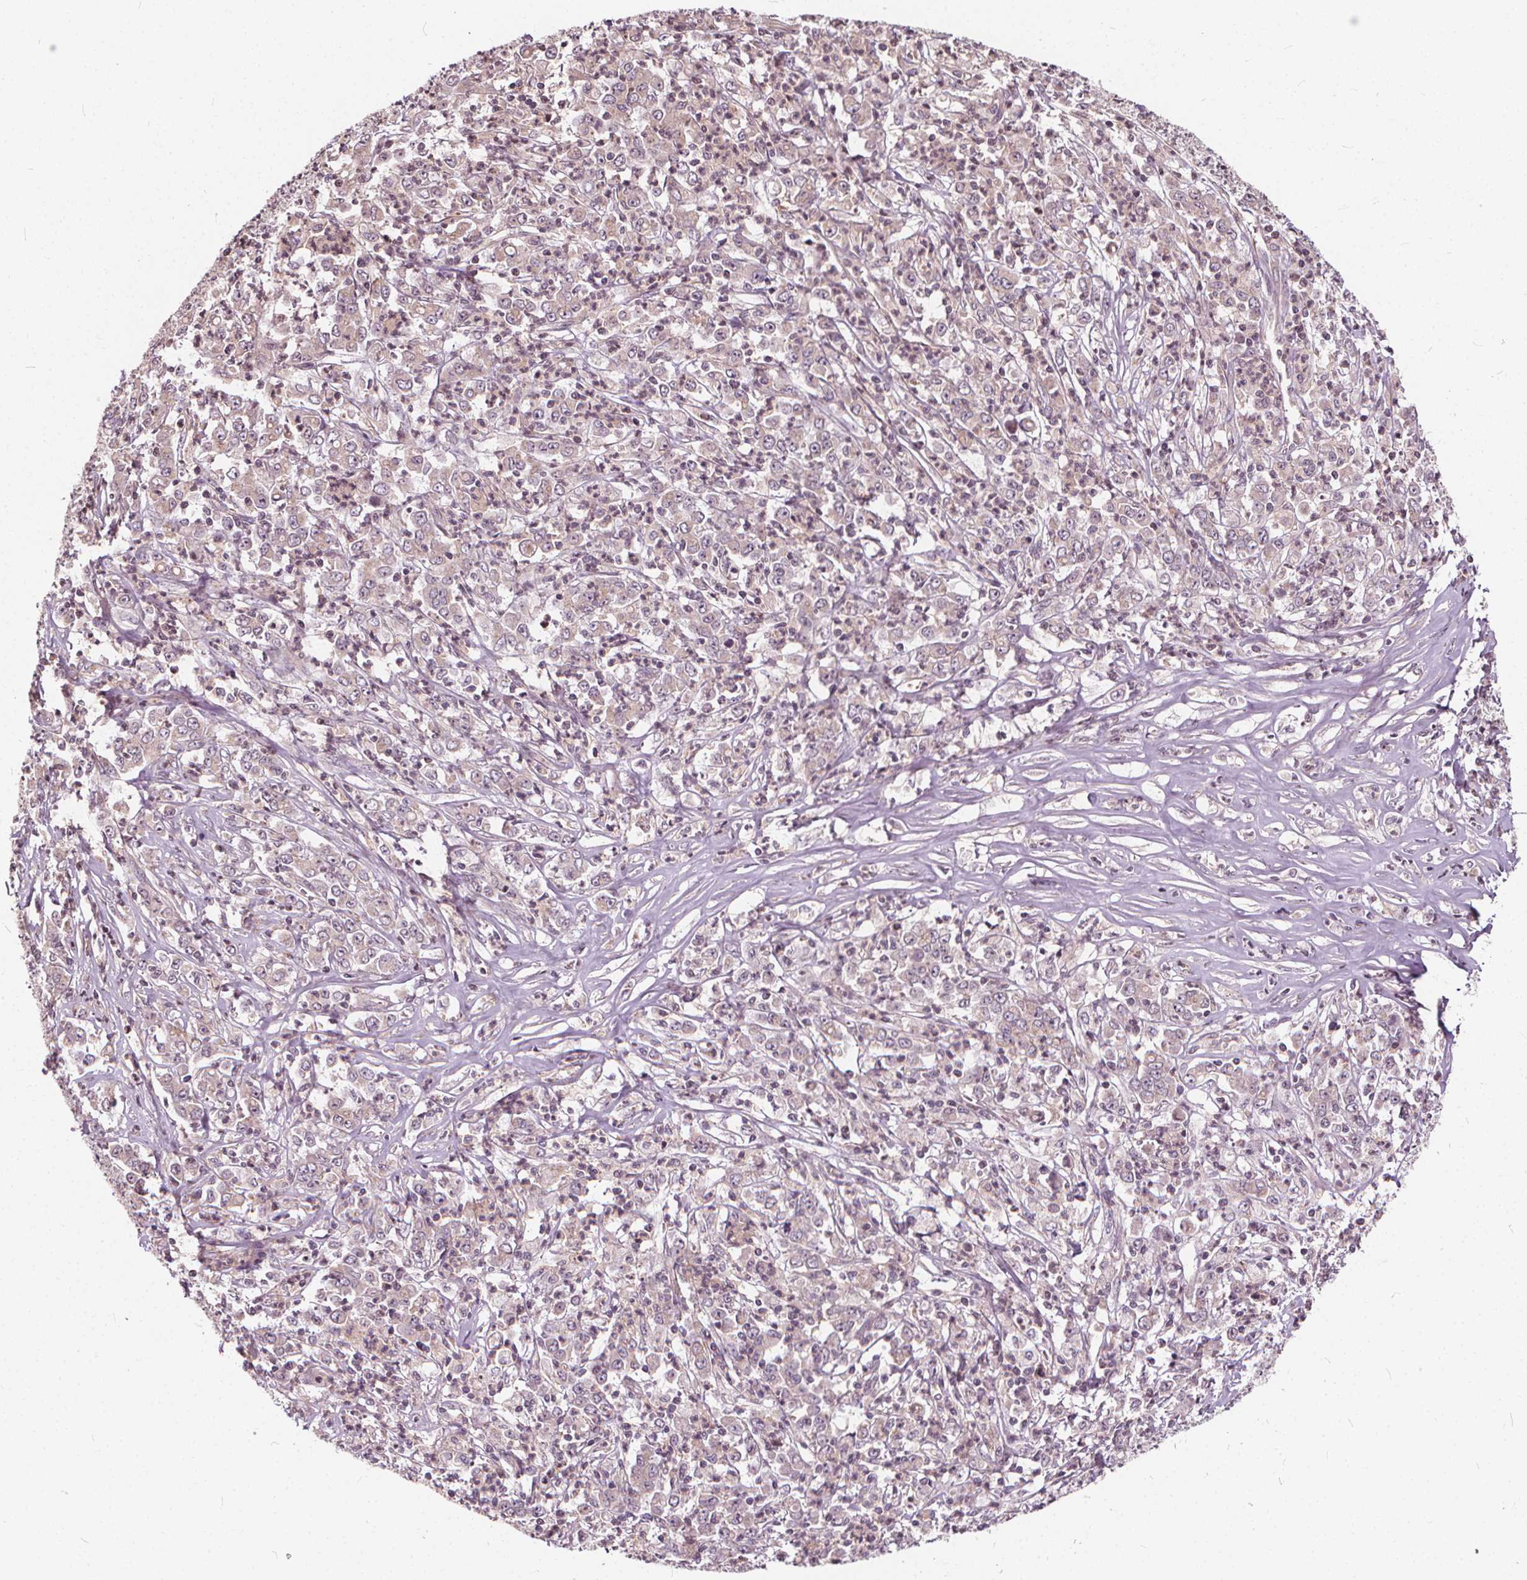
{"staining": {"intensity": "weak", "quantity": ">75%", "location": "cytoplasmic/membranous"}, "tissue": "stomach cancer", "cell_type": "Tumor cells", "image_type": "cancer", "snomed": [{"axis": "morphology", "description": "Adenocarcinoma, NOS"}, {"axis": "topography", "description": "Stomach, lower"}], "caption": "Human stomach cancer (adenocarcinoma) stained with a protein marker demonstrates weak staining in tumor cells.", "gene": "INPP5E", "patient": {"sex": "female", "age": 71}}